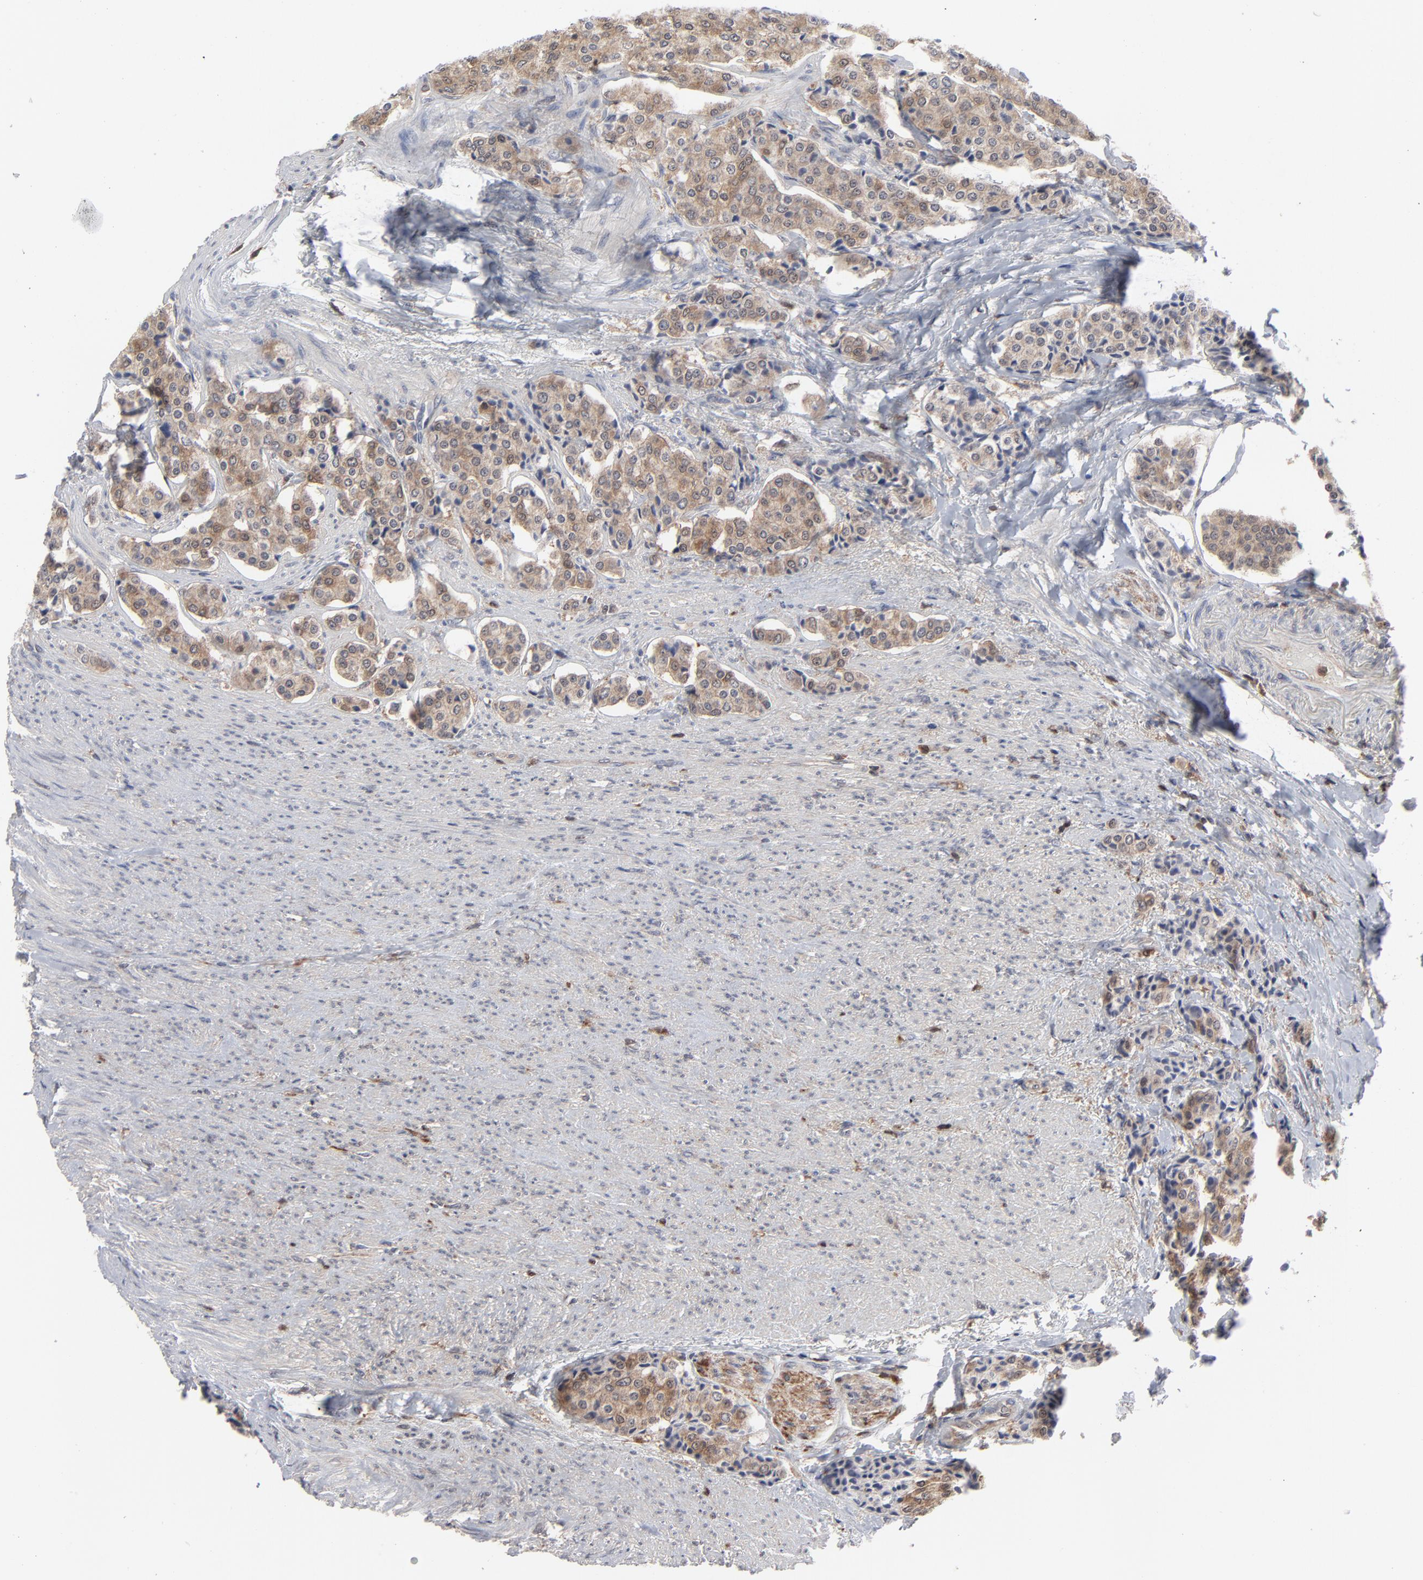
{"staining": {"intensity": "moderate", "quantity": ">75%", "location": "cytoplasmic/membranous"}, "tissue": "carcinoid", "cell_type": "Tumor cells", "image_type": "cancer", "snomed": [{"axis": "morphology", "description": "Carcinoid, malignant, NOS"}, {"axis": "topography", "description": "Colon"}], "caption": "Carcinoid stained with a brown dye reveals moderate cytoplasmic/membranous positive staining in approximately >75% of tumor cells.", "gene": "MAP2K1", "patient": {"sex": "female", "age": 61}}